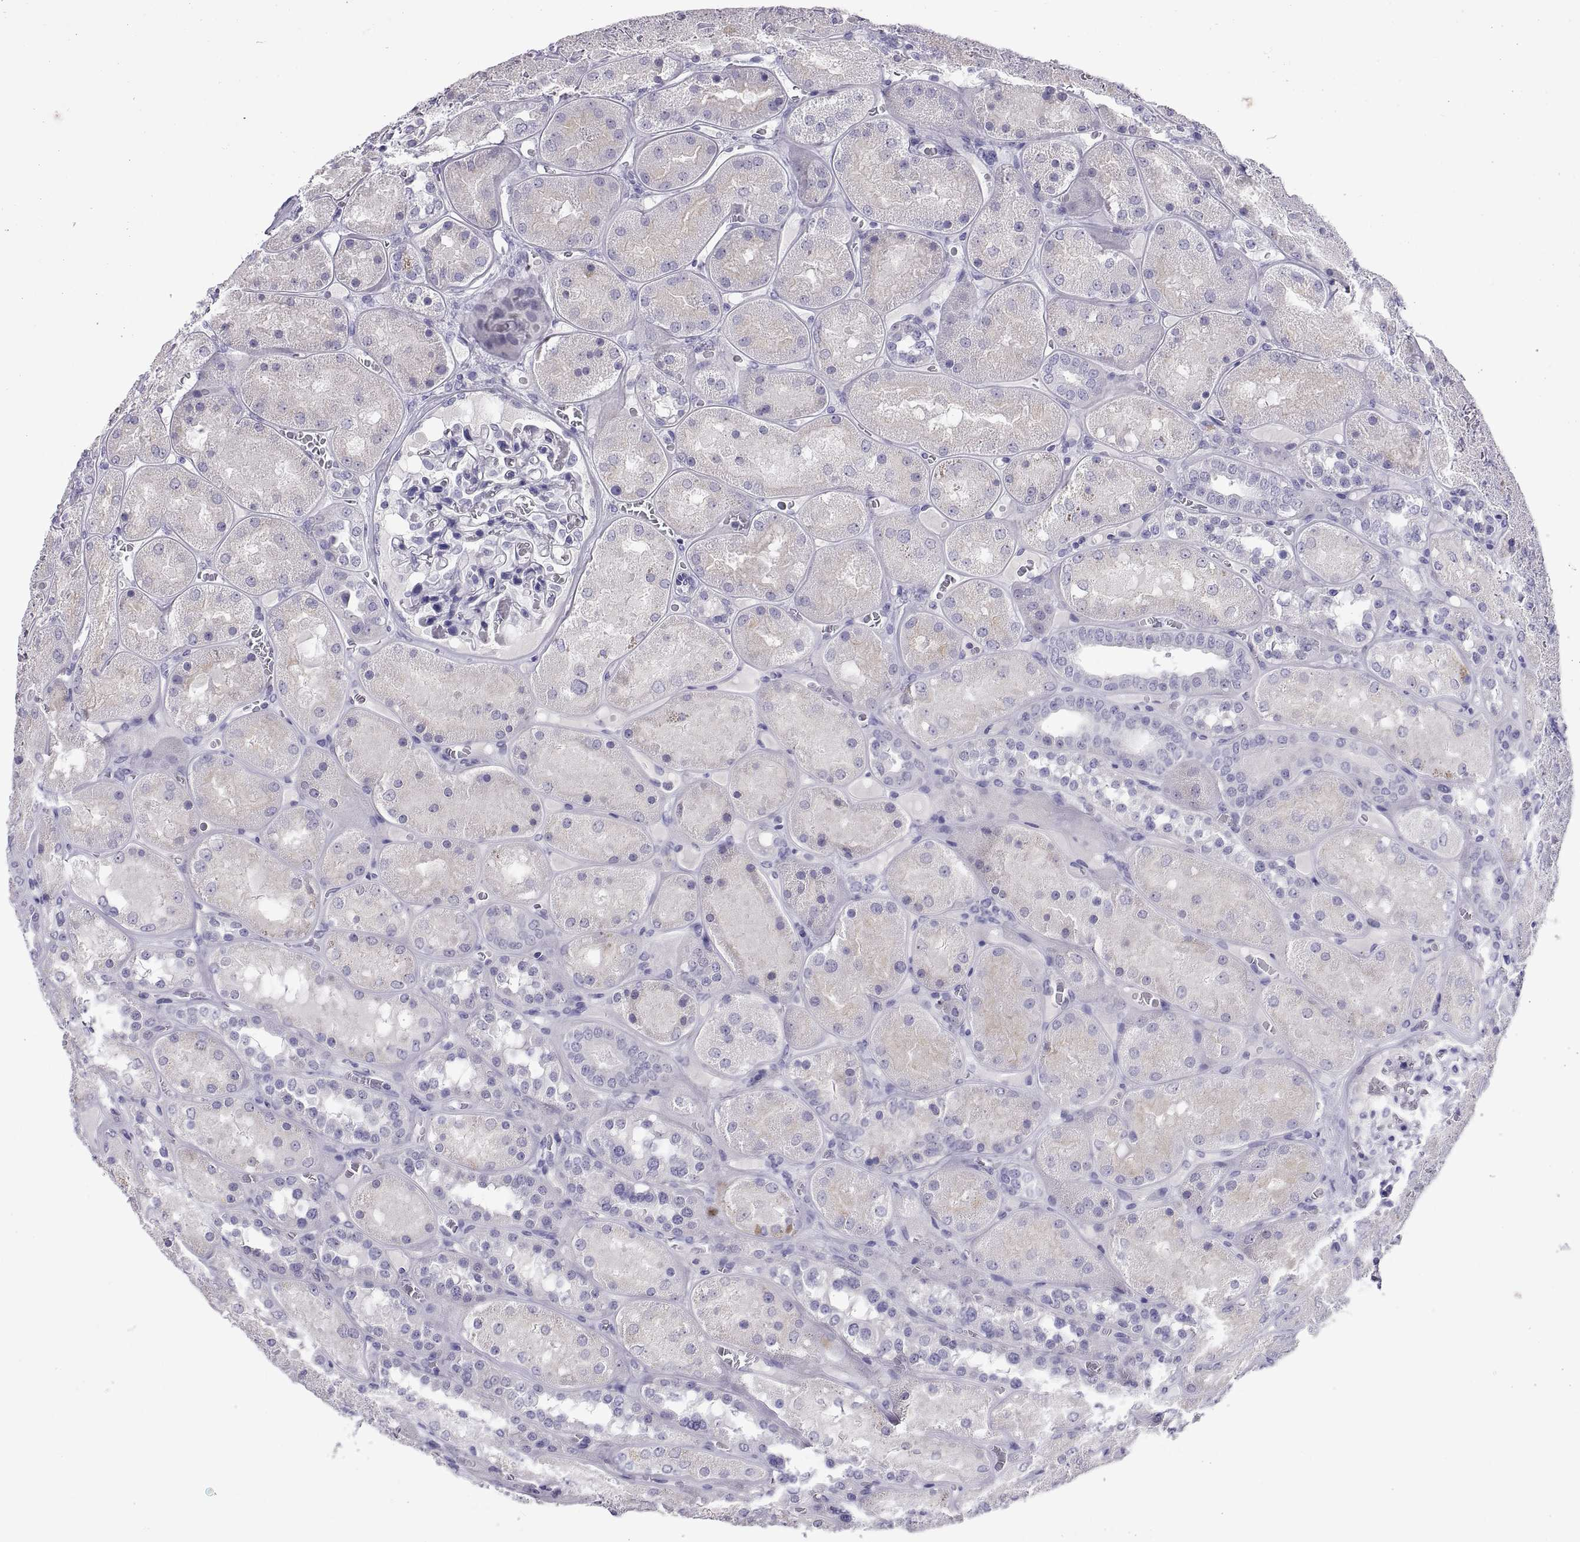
{"staining": {"intensity": "negative", "quantity": "none", "location": "none"}, "tissue": "kidney", "cell_type": "Cells in glomeruli", "image_type": "normal", "snomed": [{"axis": "morphology", "description": "Normal tissue, NOS"}, {"axis": "topography", "description": "Kidney"}], "caption": "Immunohistochemistry (IHC) of unremarkable kidney displays no staining in cells in glomeruli.", "gene": "RGS20", "patient": {"sex": "male", "age": 73}}